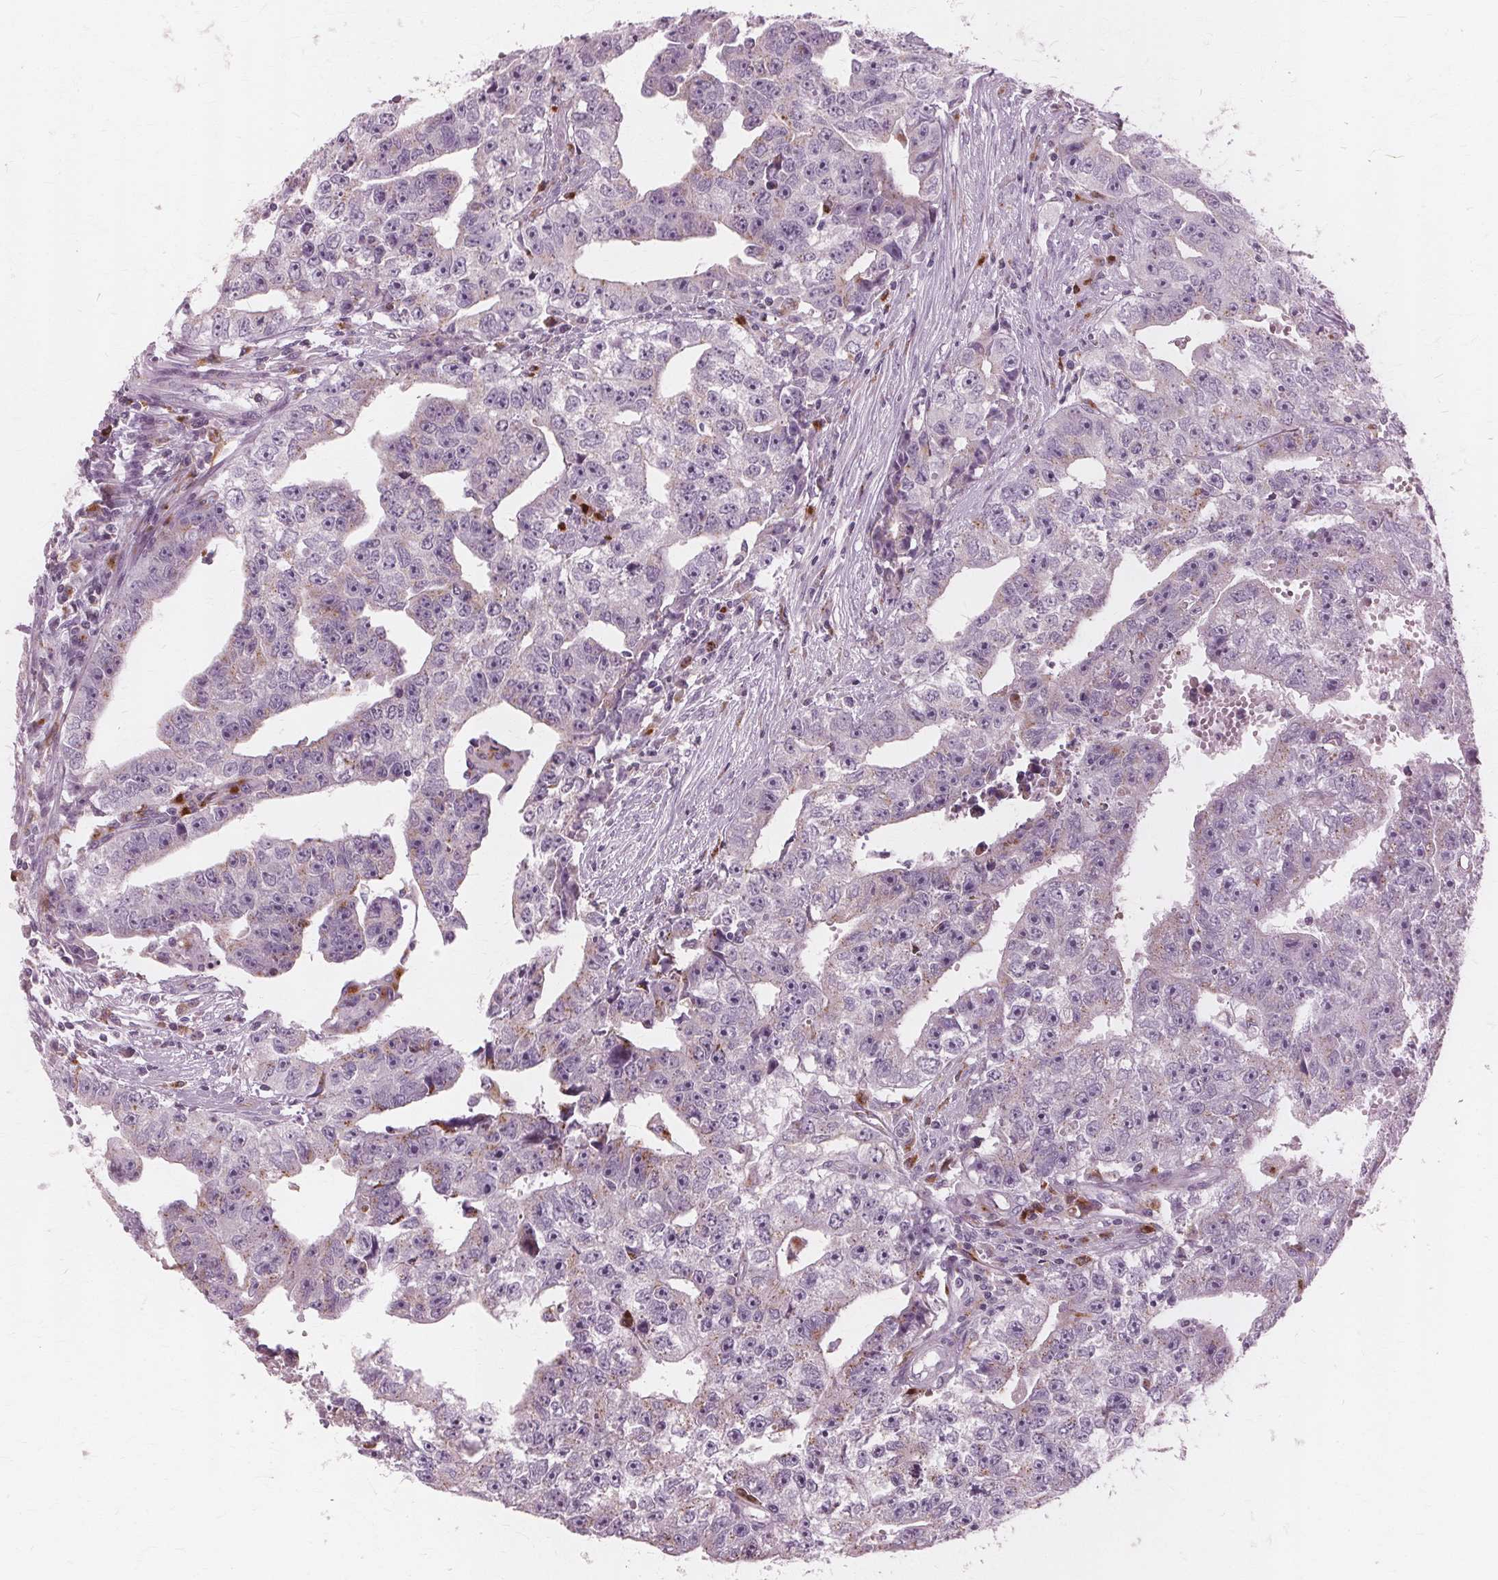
{"staining": {"intensity": "weak", "quantity": "<25%", "location": "cytoplasmic/membranous"}, "tissue": "testis cancer", "cell_type": "Tumor cells", "image_type": "cancer", "snomed": [{"axis": "morphology", "description": "Carcinoma, Embryonal, NOS"}, {"axis": "morphology", "description": "Teratoma, malignant, NOS"}, {"axis": "topography", "description": "Testis"}], "caption": "Image shows no protein staining in tumor cells of malignant teratoma (testis) tissue.", "gene": "DNASE2", "patient": {"sex": "male", "age": 24}}